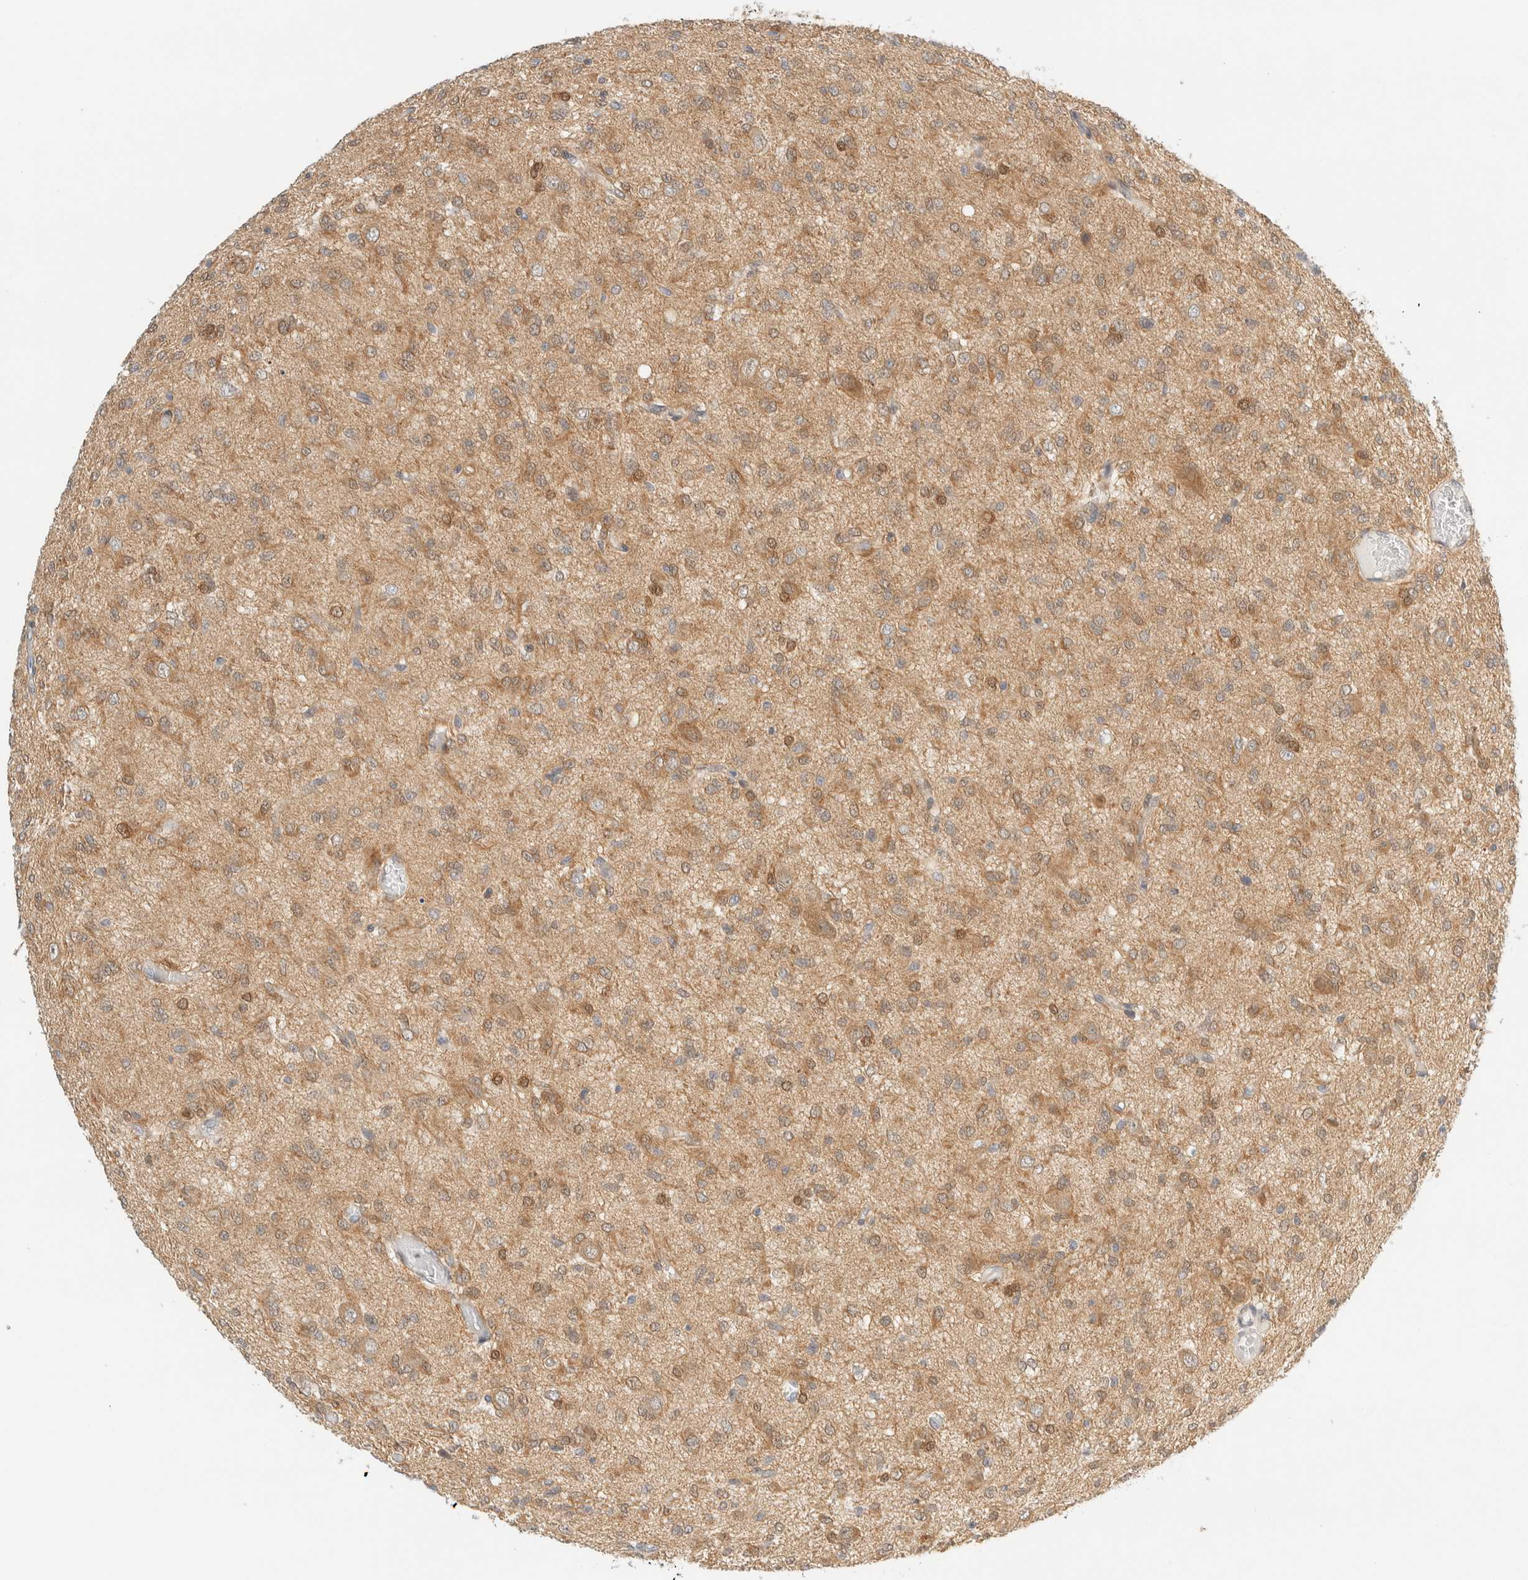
{"staining": {"intensity": "moderate", "quantity": "25%-75%", "location": "cytoplasmic/membranous"}, "tissue": "glioma", "cell_type": "Tumor cells", "image_type": "cancer", "snomed": [{"axis": "morphology", "description": "Glioma, malignant, High grade"}, {"axis": "topography", "description": "Brain"}], "caption": "Immunohistochemistry (DAB) staining of glioma demonstrates moderate cytoplasmic/membranous protein staining in approximately 25%-75% of tumor cells.", "gene": "PCYT2", "patient": {"sex": "female", "age": 59}}